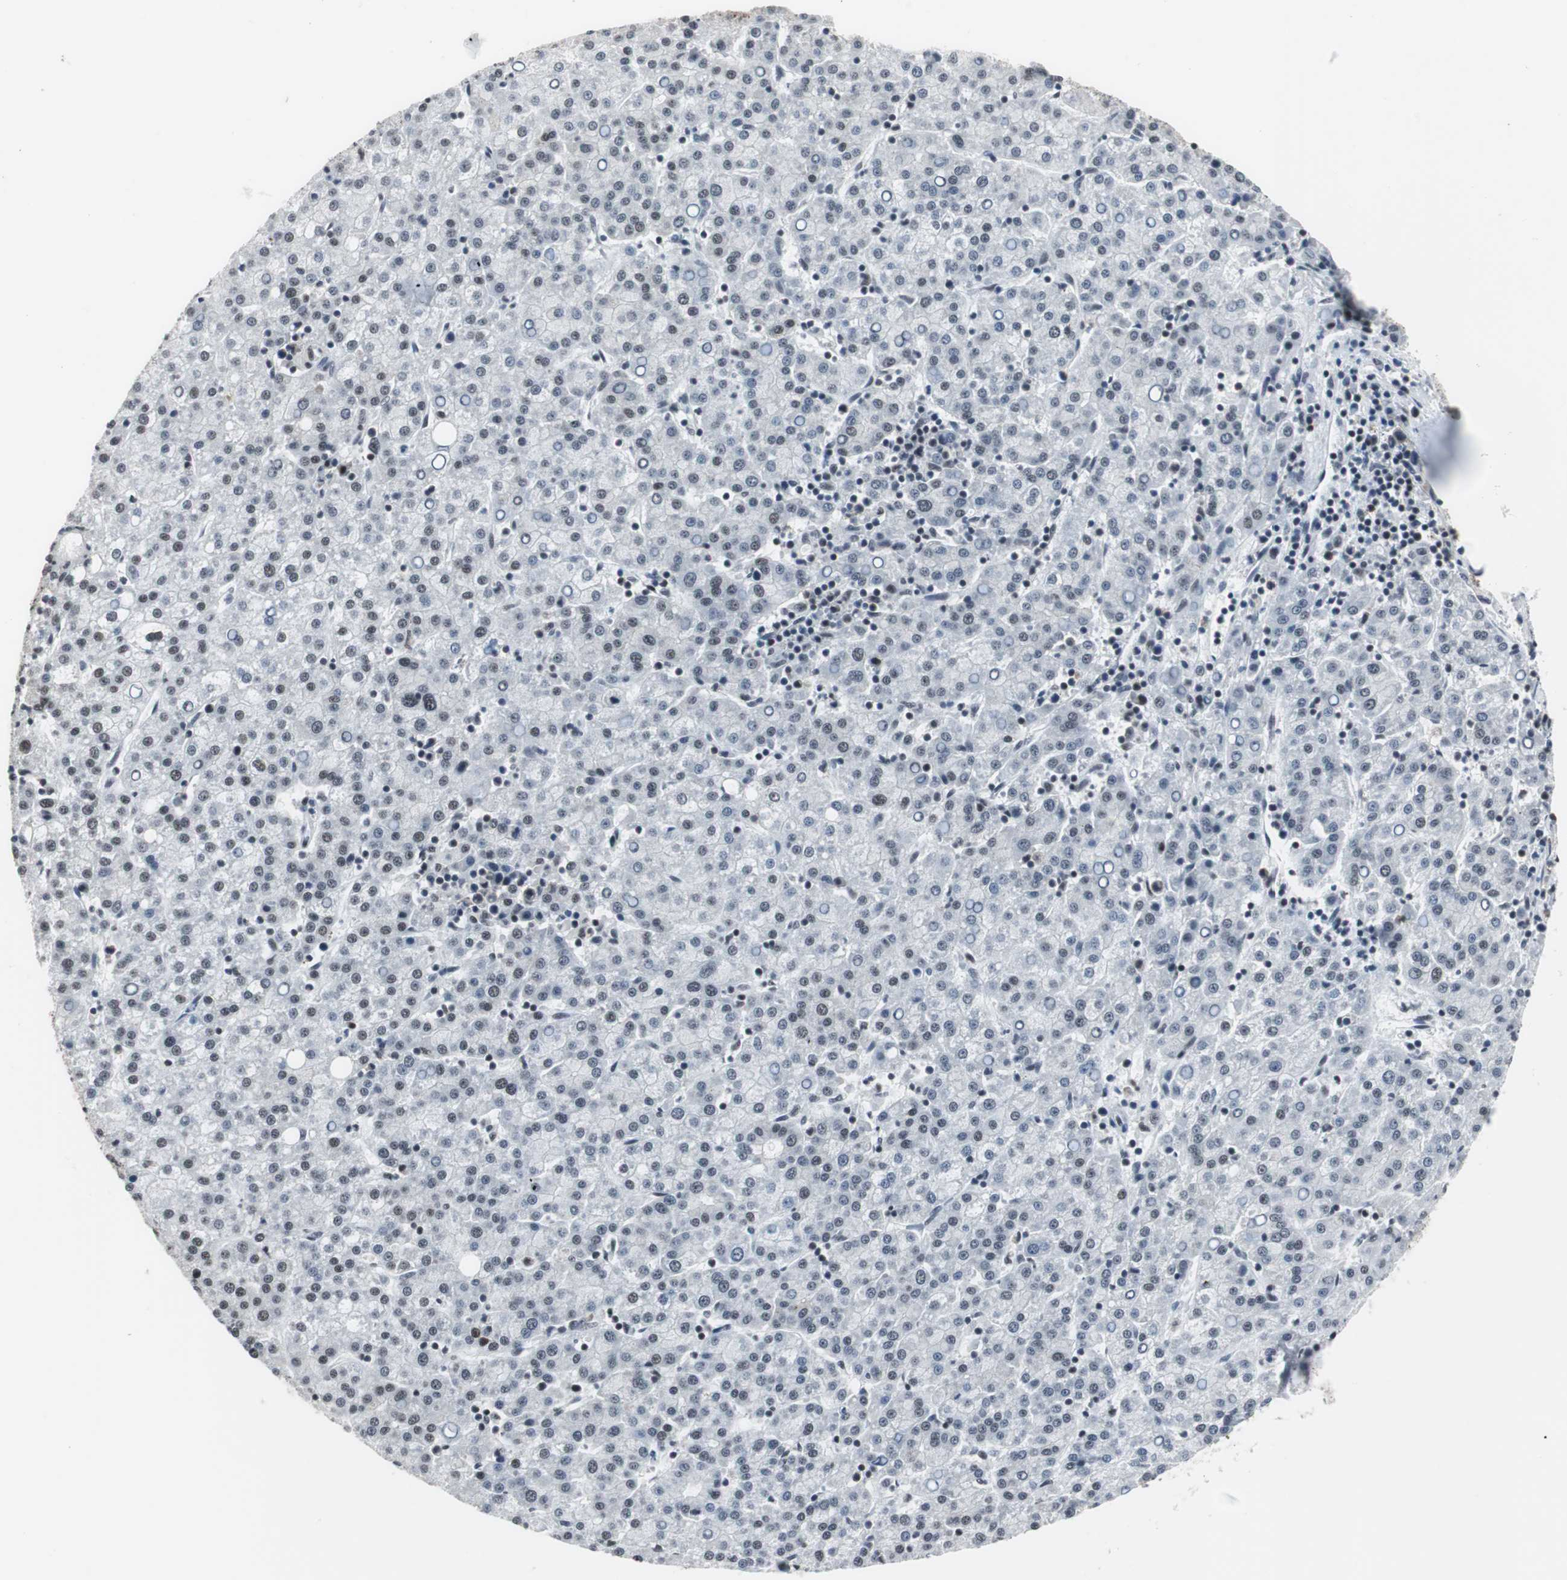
{"staining": {"intensity": "weak", "quantity": "25%-75%", "location": "nuclear"}, "tissue": "liver cancer", "cell_type": "Tumor cells", "image_type": "cancer", "snomed": [{"axis": "morphology", "description": "Carcinoma, Hepatocellular, NOS"}, {"axis": "topography", "description": "Liver"}], "caption": "Liver cancer tissue exhibits weak nuclear positivity in approximately 25%-75% of tumor cells (Stains: DAB (3,3'-diaminobenzidine) in brown, nuclei in blue, Microscopy: brightfield microscopy at high magnification).", "gene": "RAD9A", "patient": {"sex": "female", "age": 58}}